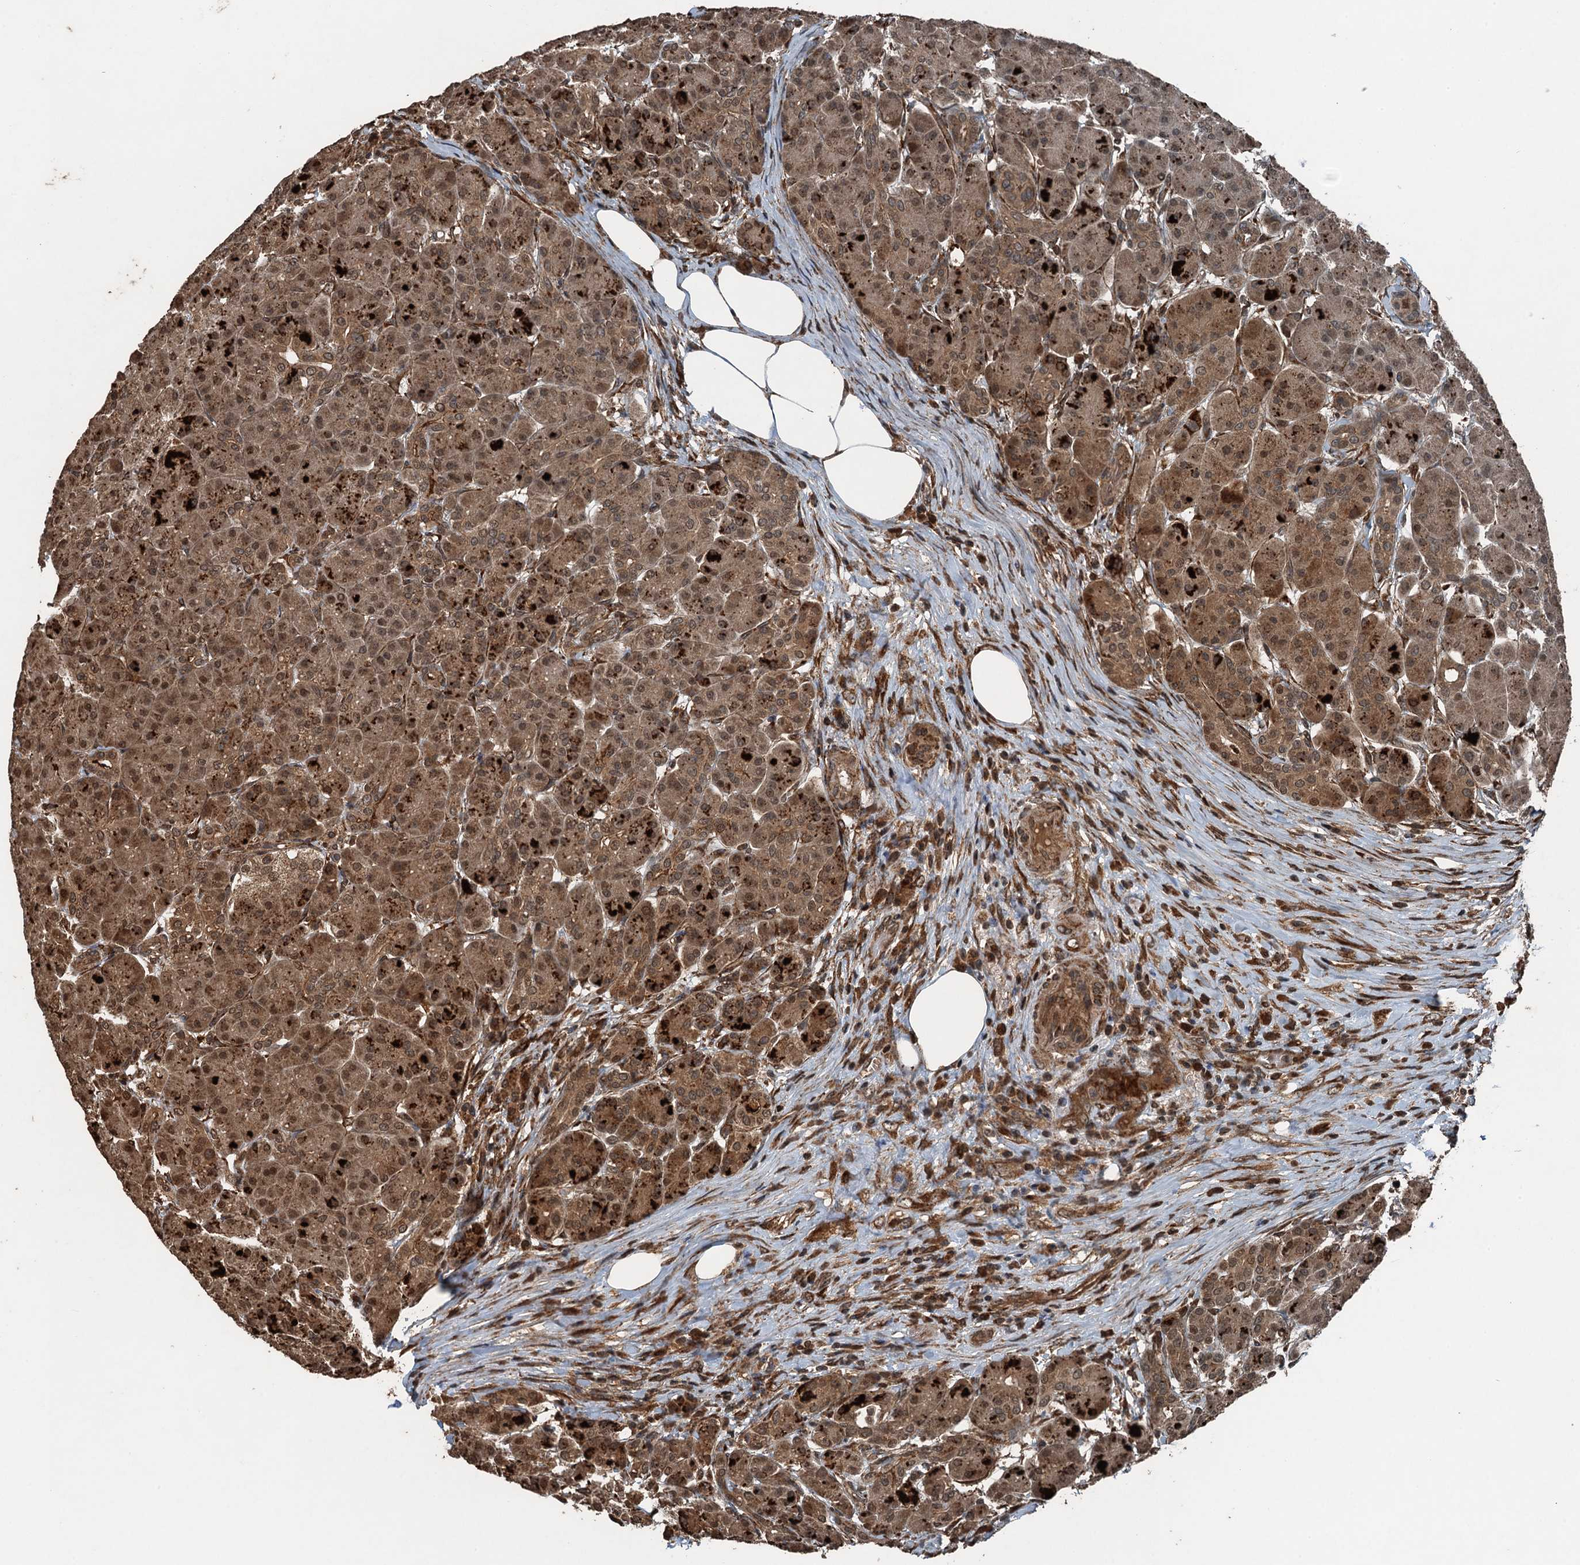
{"staining": {"intensity": "moderate", "quantity": ">75%", "location": "cytoplasmic/membranous,nuclear"}, "tissue": "pancreas", "cell_type": "Exocrine glandular cells", "image_type": "normal", "snomed": [{"axis": "morphology", "description": "Normal tissue, NOS"}, {"axis": "topography", "description": "Pancreas"}], "caption": "Brown immunohistochemical staining in normal human pancreas displays moderate cytoplasmic/membranous,nuclear expression in about >75% of exocrine glandular cells. The protein is shown in brown color, while the nuclei are stained blue.", "gene": "TCTN1", "patient": {"sex": "male", "age": 63}}